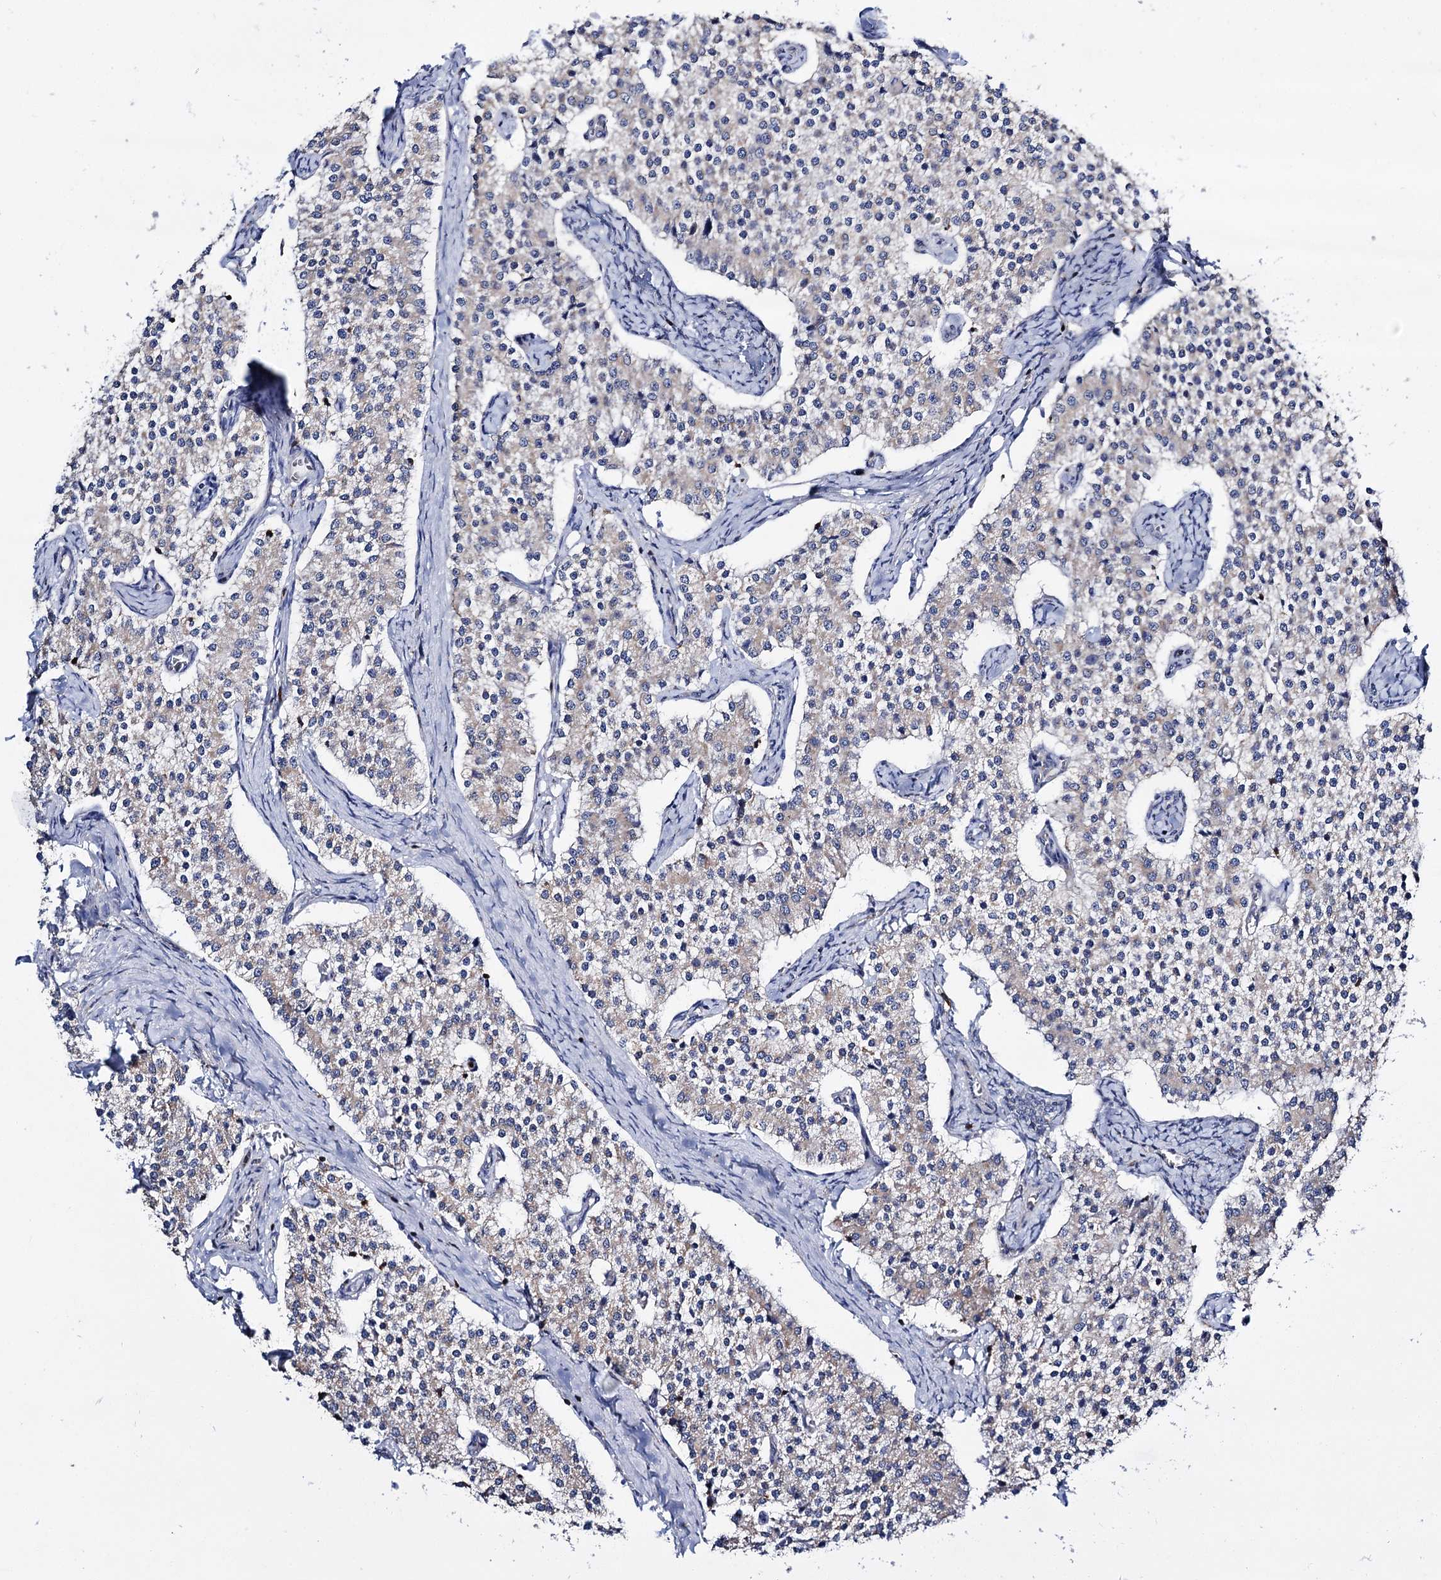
{"staining": {"intensity": "weak", "quantity": "<25%", "location": "cytoplasmic/membranous"}, "tissue": "carcinoid", "cell_type": "Tumor cells", "image_type": "cancer", "snomed": [{"axis": "morphology", "description": "Carcinoid, malignant, NOS"}, {"axis": "topography", "description": "Colon"}], "caption": "This is an IHC histopathology image of carcinoid. There is no expression in tumor cells.", "gene": "UBASH3B", "patient": {"sex": "female", "age": 52}}